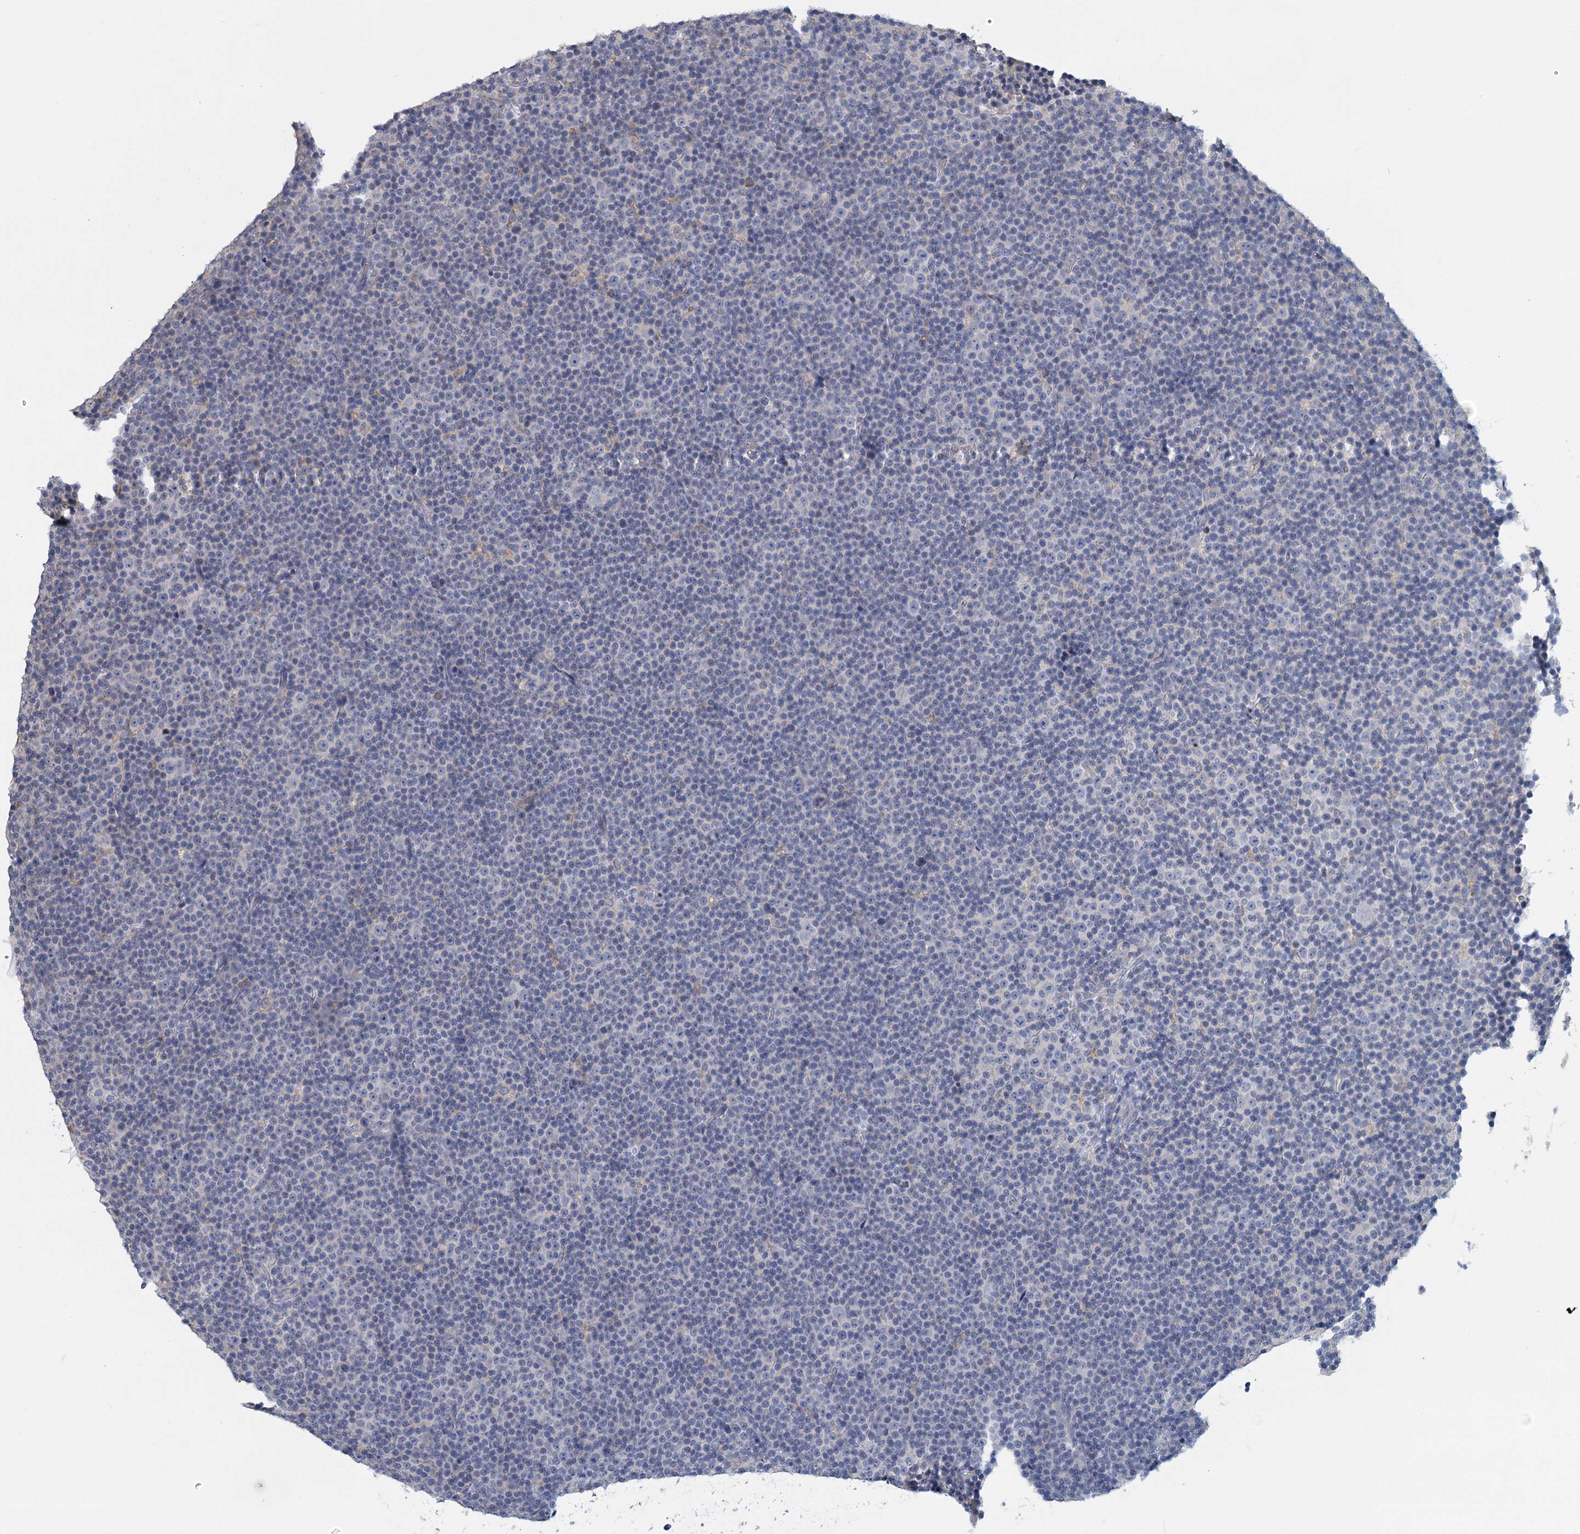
{"staining": {"intensity": "negative", "quantity": "none", "location": "none"}, "tissue": "lymphoma", "cell_type": "Tumor cells", "image_type": "cancer", "snomed": [{"axis": "morphology", "description": "Malignant lymphoma, non-Hodgkin's type, Low grade"}, {"axis": "topography", "description": "Lymph node"}], "caption": "A histopathology image of lymphoma stained for a protein exhibits no brown staining in tumor cells.", "gene": "ANKRD16", "patient": {"sex": "female", "age": 67}}